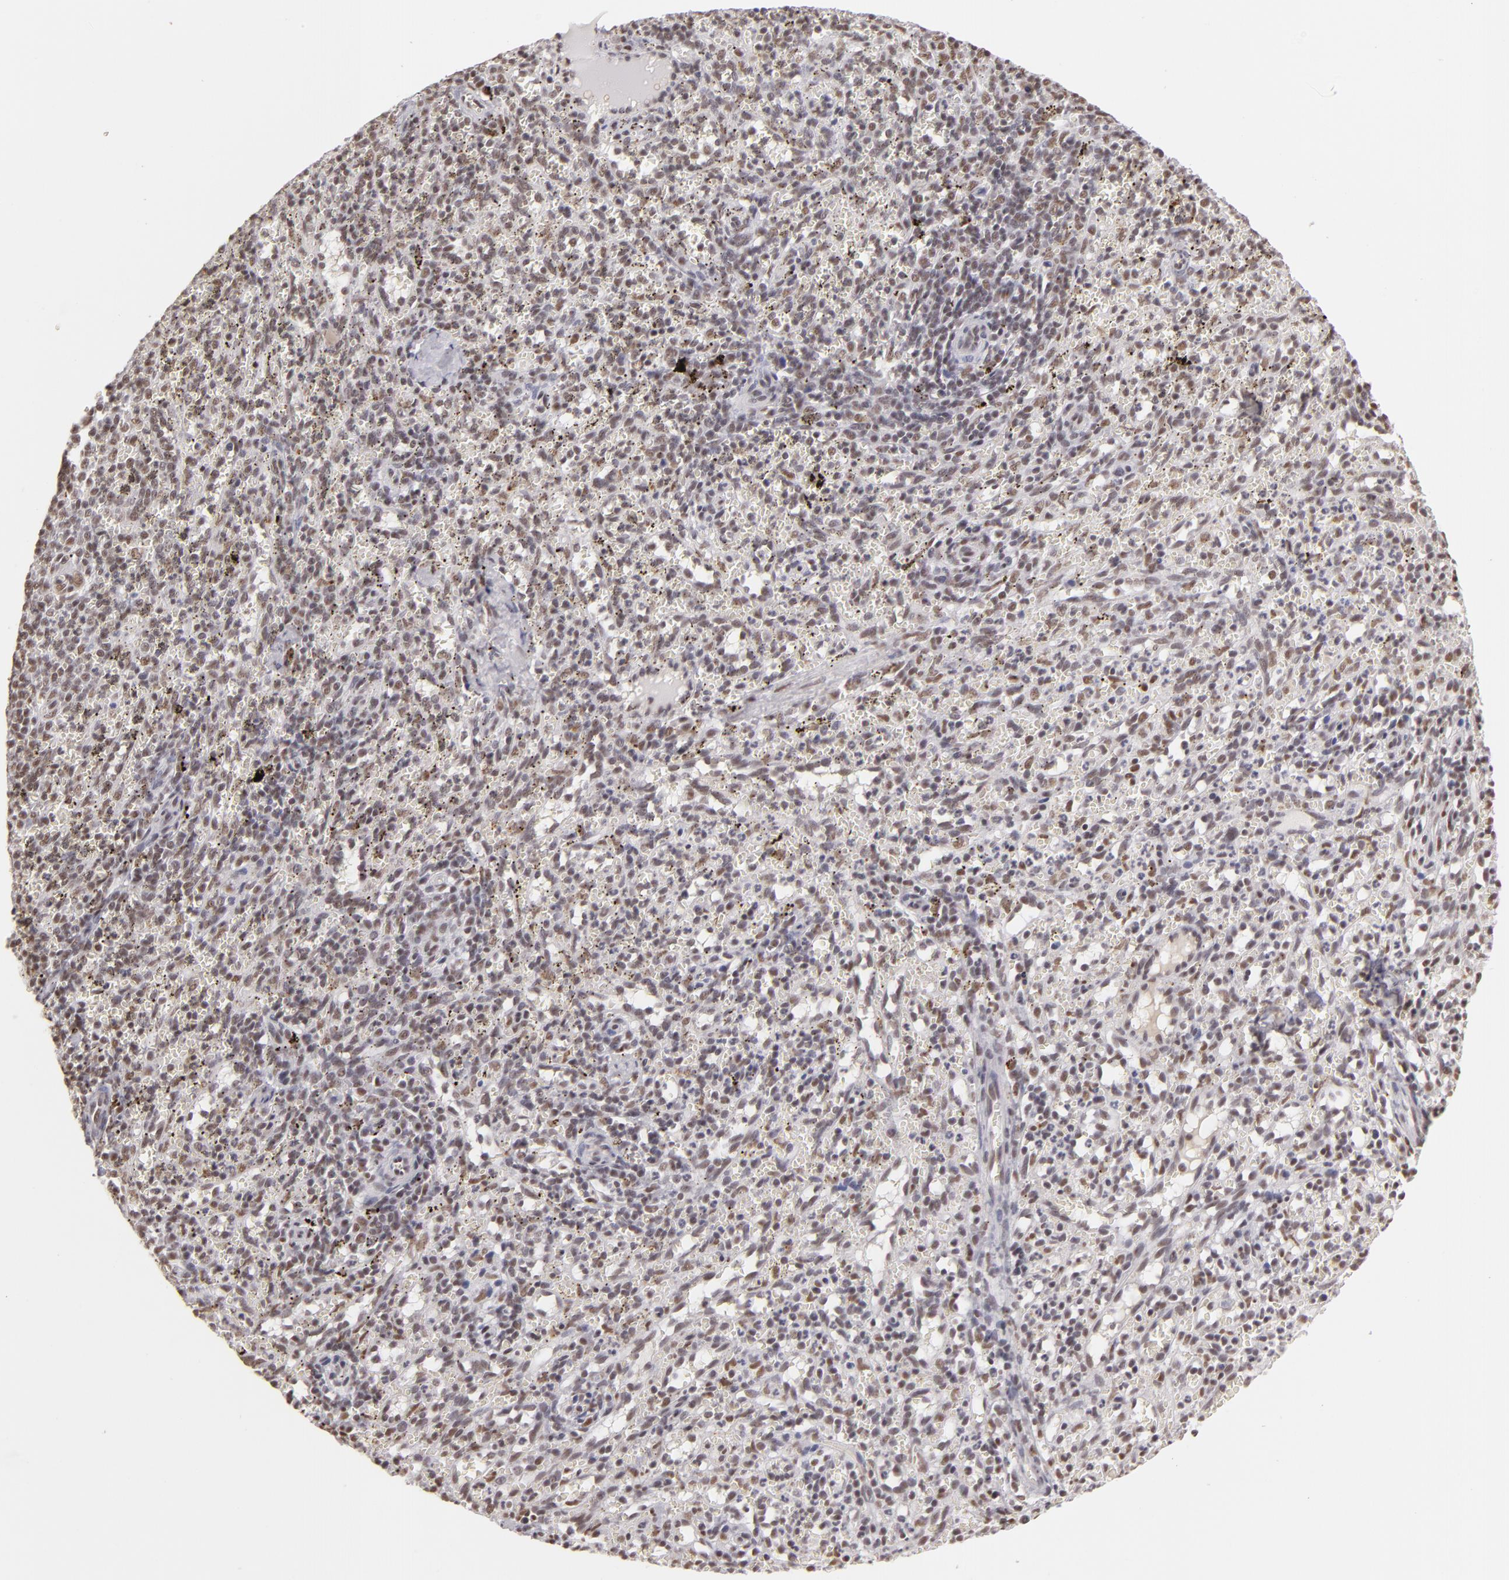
{"staining": {"intensity": "weak", "quantity": "<25%", "location": "nuclear"}, "tissue": "spleen", "cell_type": "Cells in red pulp", "image_type": "normal", "snomed": [{"axis": "morphology", "description": "Normal tissue, NOS"}, {"axis": "topography", "description": "Spleen"}], "caption": "A histopathology image of spleen stained for a protein demonstrates no brown staining in cells in red pulp. (IHC, brightfield microscopy, high magnification).", "gene": "INTS6", "patient": {"sex": "female", "age": 10}}